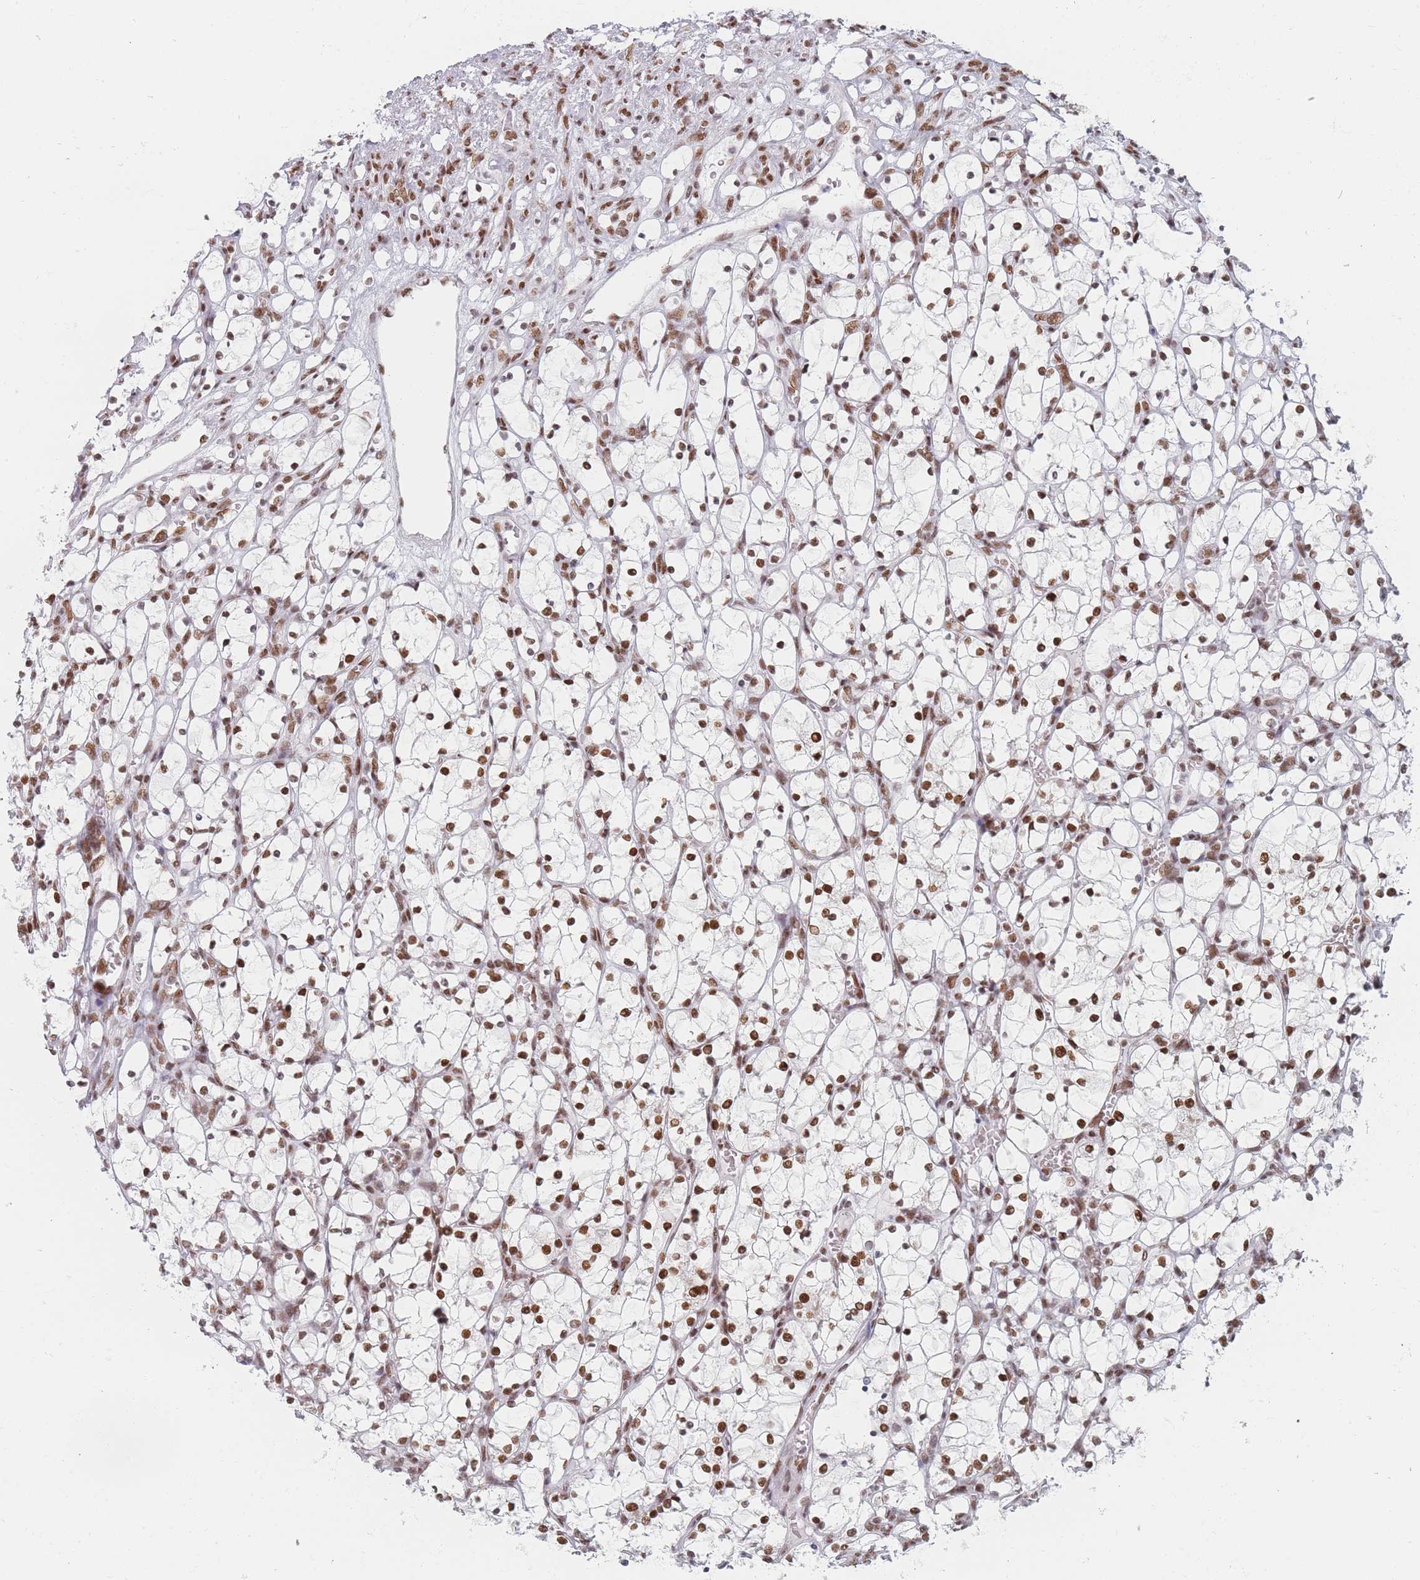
{"staining": {"intensity": "moderate", "quantity": ">75%", "location": "nuclear"}, "tissue": "renal cancer", "cell_type": "Tumor cells", "image_type": "cancer", "snomed": [{"axis": "morphology", "description": "Adenocarcinoma, NOS"}, {"axis": "topography", "description": "Kidney"}], "caption": "Tumor cells display medium levels of moderate nuclear positivity in approximately >75% of cells in human renal cancer (adenocarcinoma).", "gene": "SAFB2", "patient": {"sex": "female", "age": 69}}